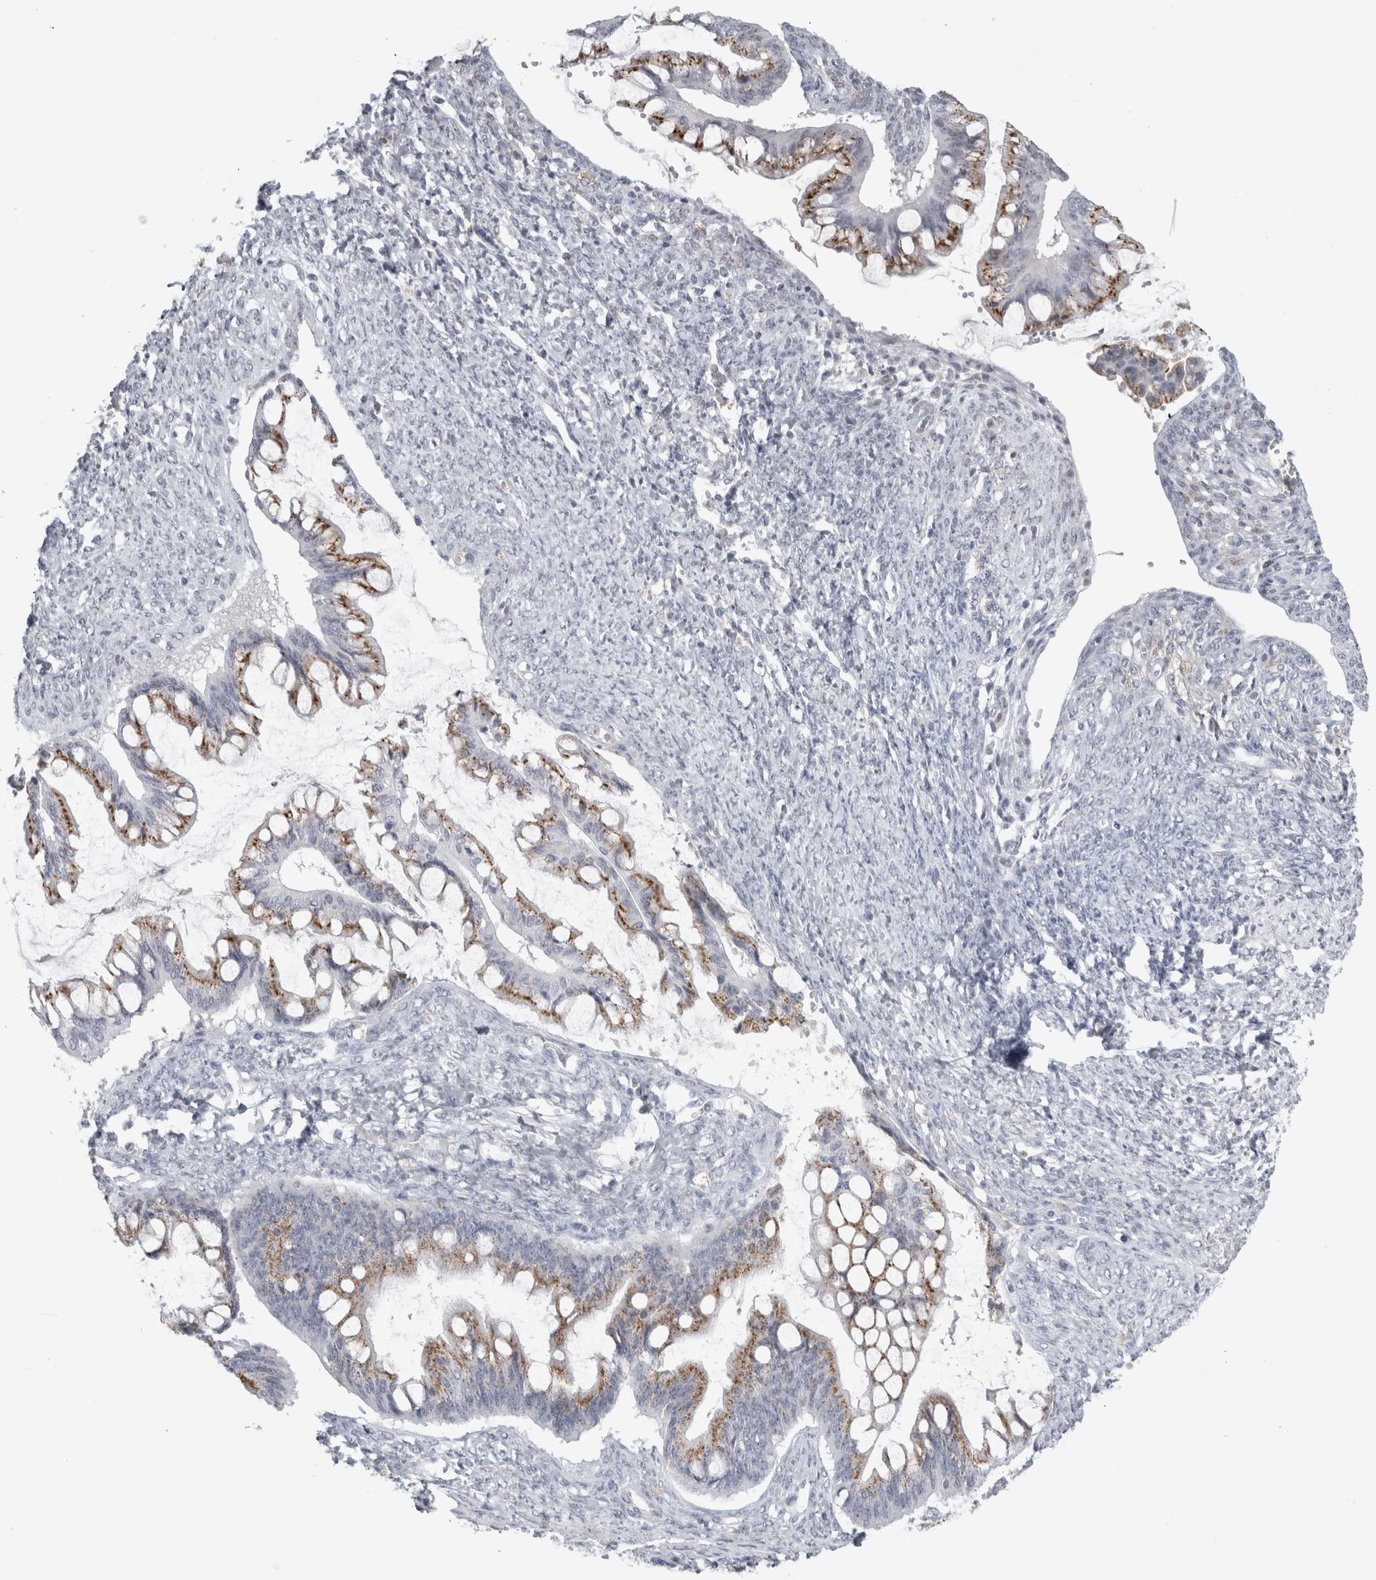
{"staining": {"intensity": "moderate", "quantity": ">75%", "location": "cytoplasmic/membranous"}, "tissue": "ovarian cancer", "cell_type": "Tumor cells", "image_type": "cancer", "snomed": [{"axis": "morphology", "description": "Cystadenocarcinoma, mucinous, NOS"}, {"axis": "topography", "description": "Ovary"}], "caption": "Protein expression analysis of human ovarian mucinous cystadenocarcinoma reveals moderate cytoplasmic/membranous positivity in approximately >75% of tumor cells.", "gene": "PLIN1", "patient": {"sex": "female", "age": 73}}